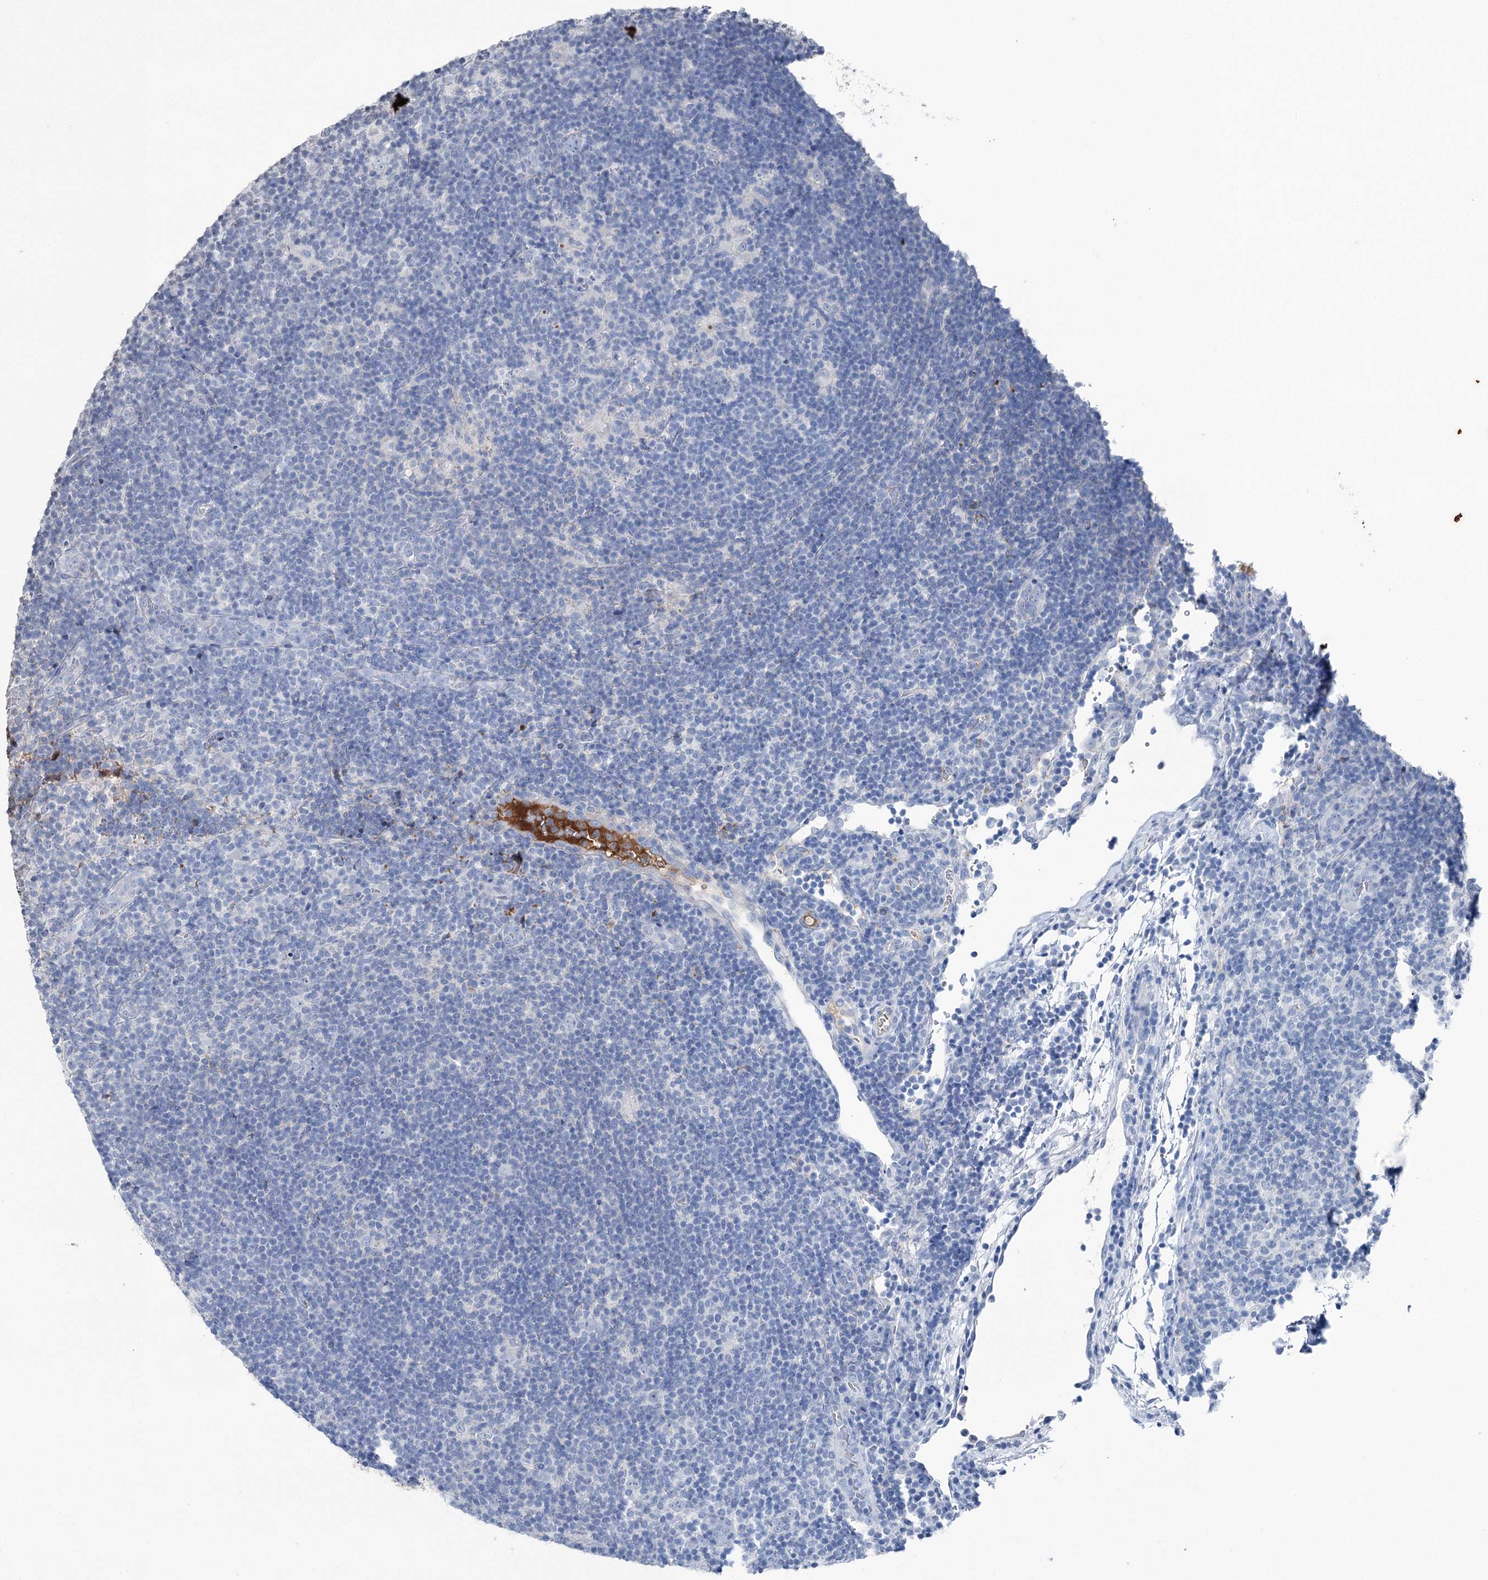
{"staining": {"intensity": "negative", "quantity": "none", "location": "none"}, "tissue": "lymphoma", "cell_type": "Tumor cells", "image_type": "cancer", "snomed": [{"axis": "morphology", "description": "Hodgkin's disease, NOS"}, {"axis": "topography", "description": "Lymph node"}], "caption": "Lymphoma was stained to show a protein in brown. There is no significant positivity in tumor cells.", "gene": "PGLYRP2", "patient": {"sex": "female", "age": 57}}